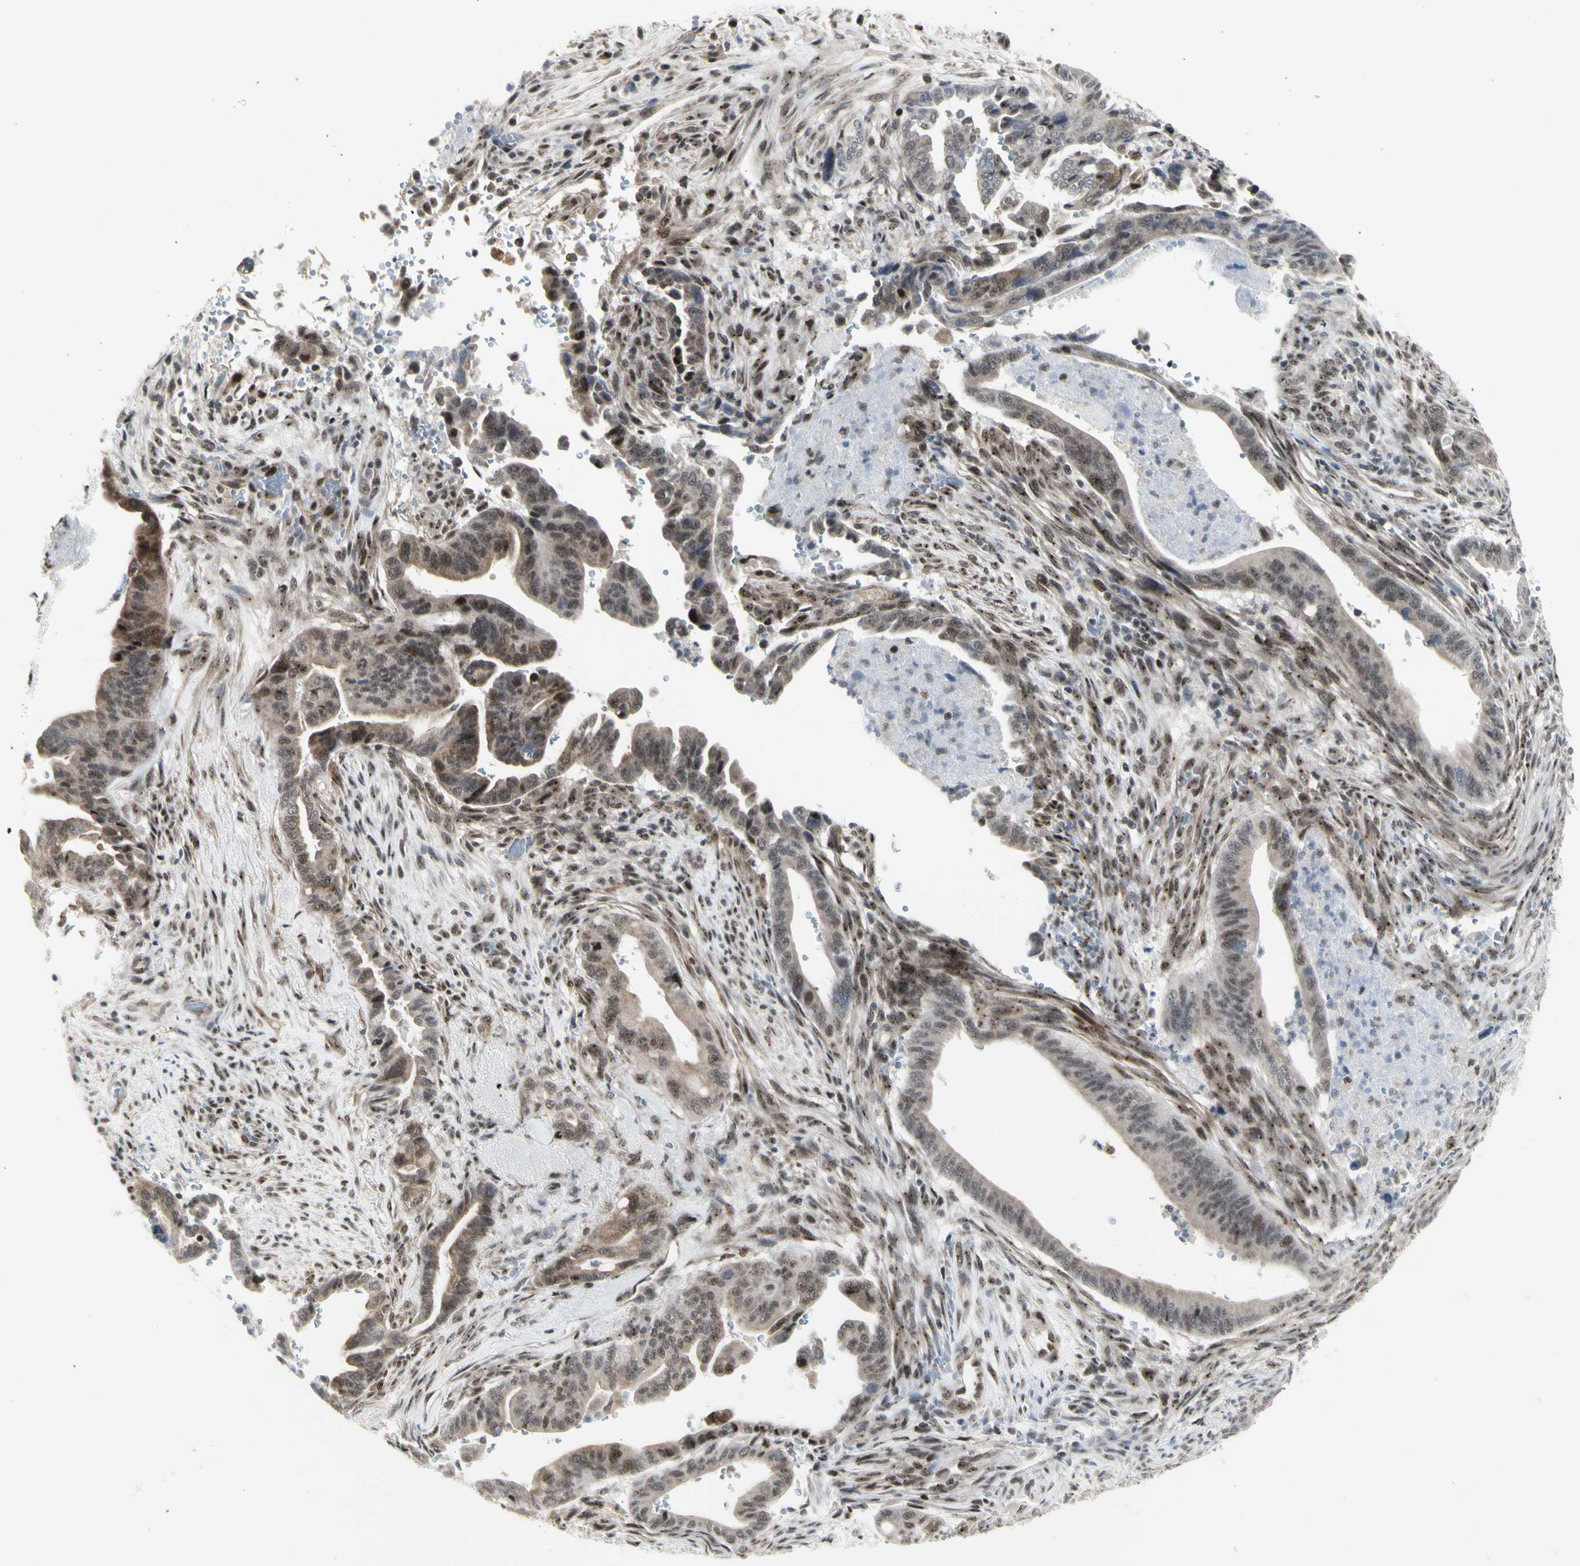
{"staining": {"intensity": "weak", "quantity": ">75%", "location": "cytoplasmic/membranous,nuclear"}, "tissue": "pancreatic cancer", "cell_type": "Tumor cells", "image_type": "cancer", "snomed": [{"axis": "morphology", "description": "Adenocarcinoma, NOS"}, {"axis": "topography", "description": "Pancreas"}], "caption": "Immunohistochemistry image of adenocarcinoma (pancreatic) stained for a protein (brown), which shows low levels of weak cytoplasmic/membranous and nuclear expression in approximately >75% of tumor cells.", "gene": "DHRS7B", "patient": {"sex": "male", "age": 70}}